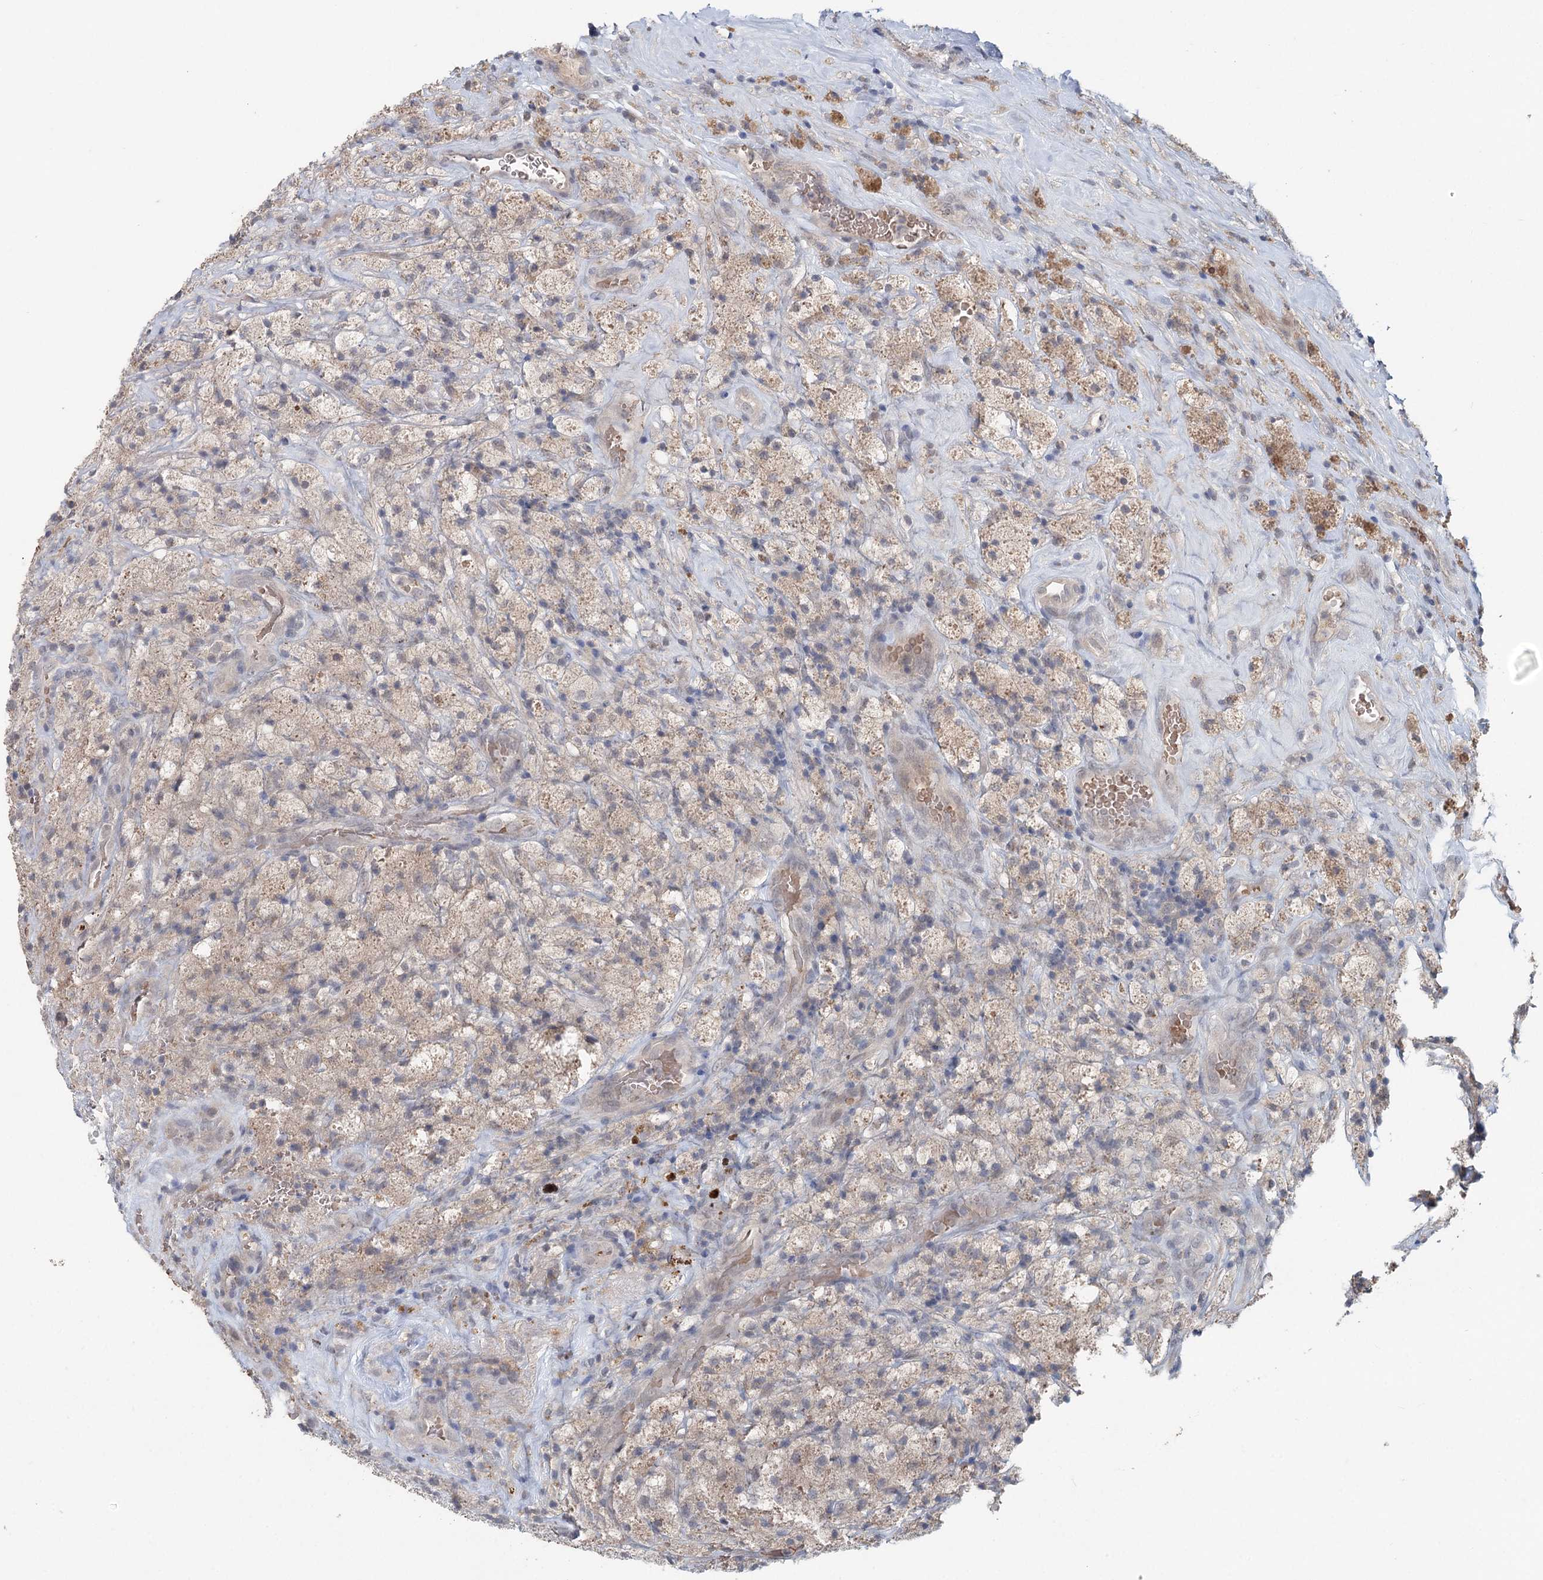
{"staining": {"intensity": "negative", "quantity": "none", "location": "none"}, "tissue": "glioma", "cell_type": "Tumor cells", "image_type": "cancer", "snomed": [{"axis": "morphology", "description": "Glioma, malignant, High grade"}, {"axis": "topography", "description": "Brain"}], "caption": "IHC image of human malignant glioma (high-grade) stained for a protein (brown), which demonstrates no positivity in tumor cells.", "gene": "FBXO7", "patient": {"sex": "male", "age": 69}}